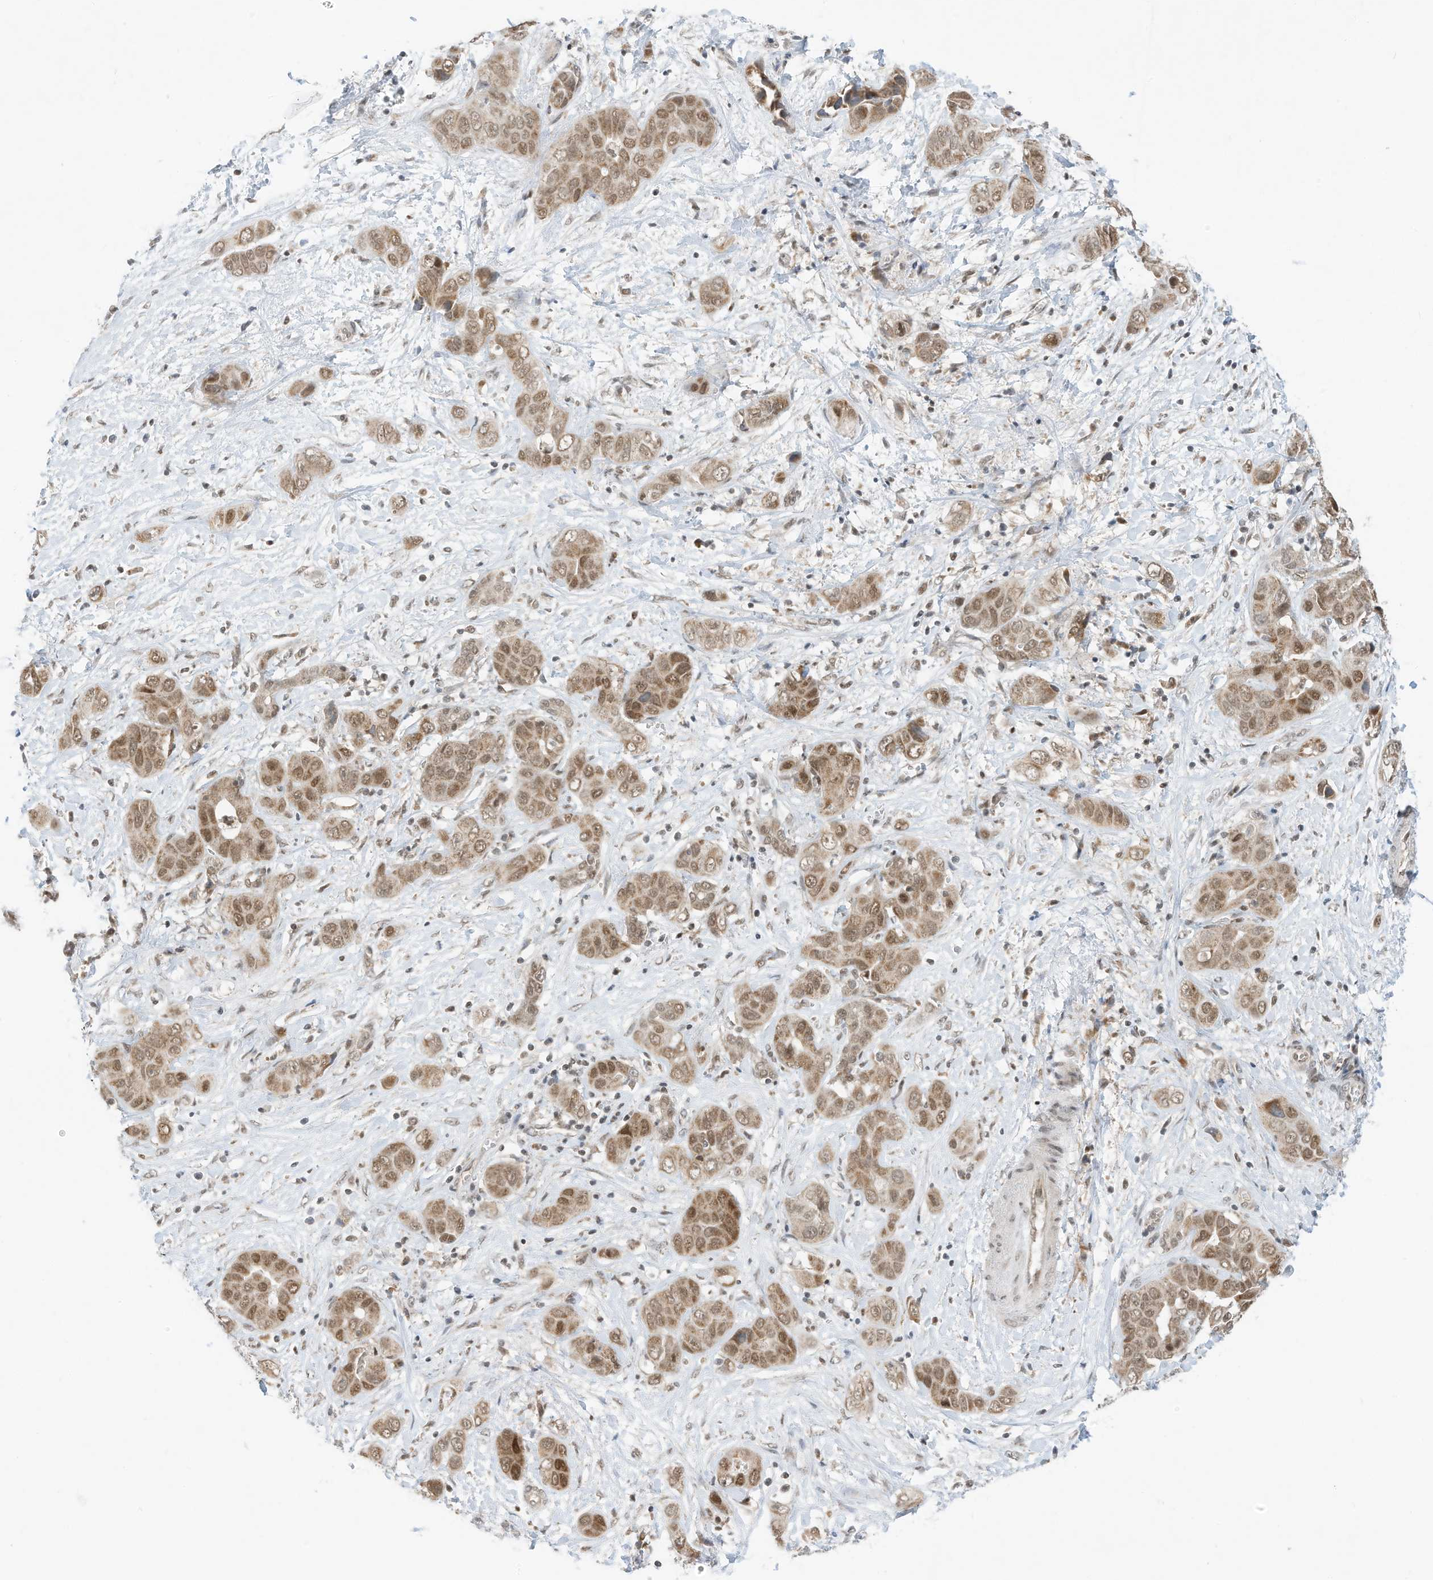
{"staining": {"intensity": "moderate", "quantity": ">75%", "location": "nuclear"}, "tissue": "liver cancer", "cell_type": "Tumor cells", "image_type": "cancer", "snomed": [{"axis": "morphology", "description": "Cholangiocarcinoma"}, {"axis": "topography", "description": "Liver"}], "caption": "A histopathology image showing moderate nuclear staining in about >75% of tumor cells in liver cancer, as visualized by brown immunohistochemical staining.", "gene": "AURKAIP1", "patient": {"sex": "female", "age": 52}}